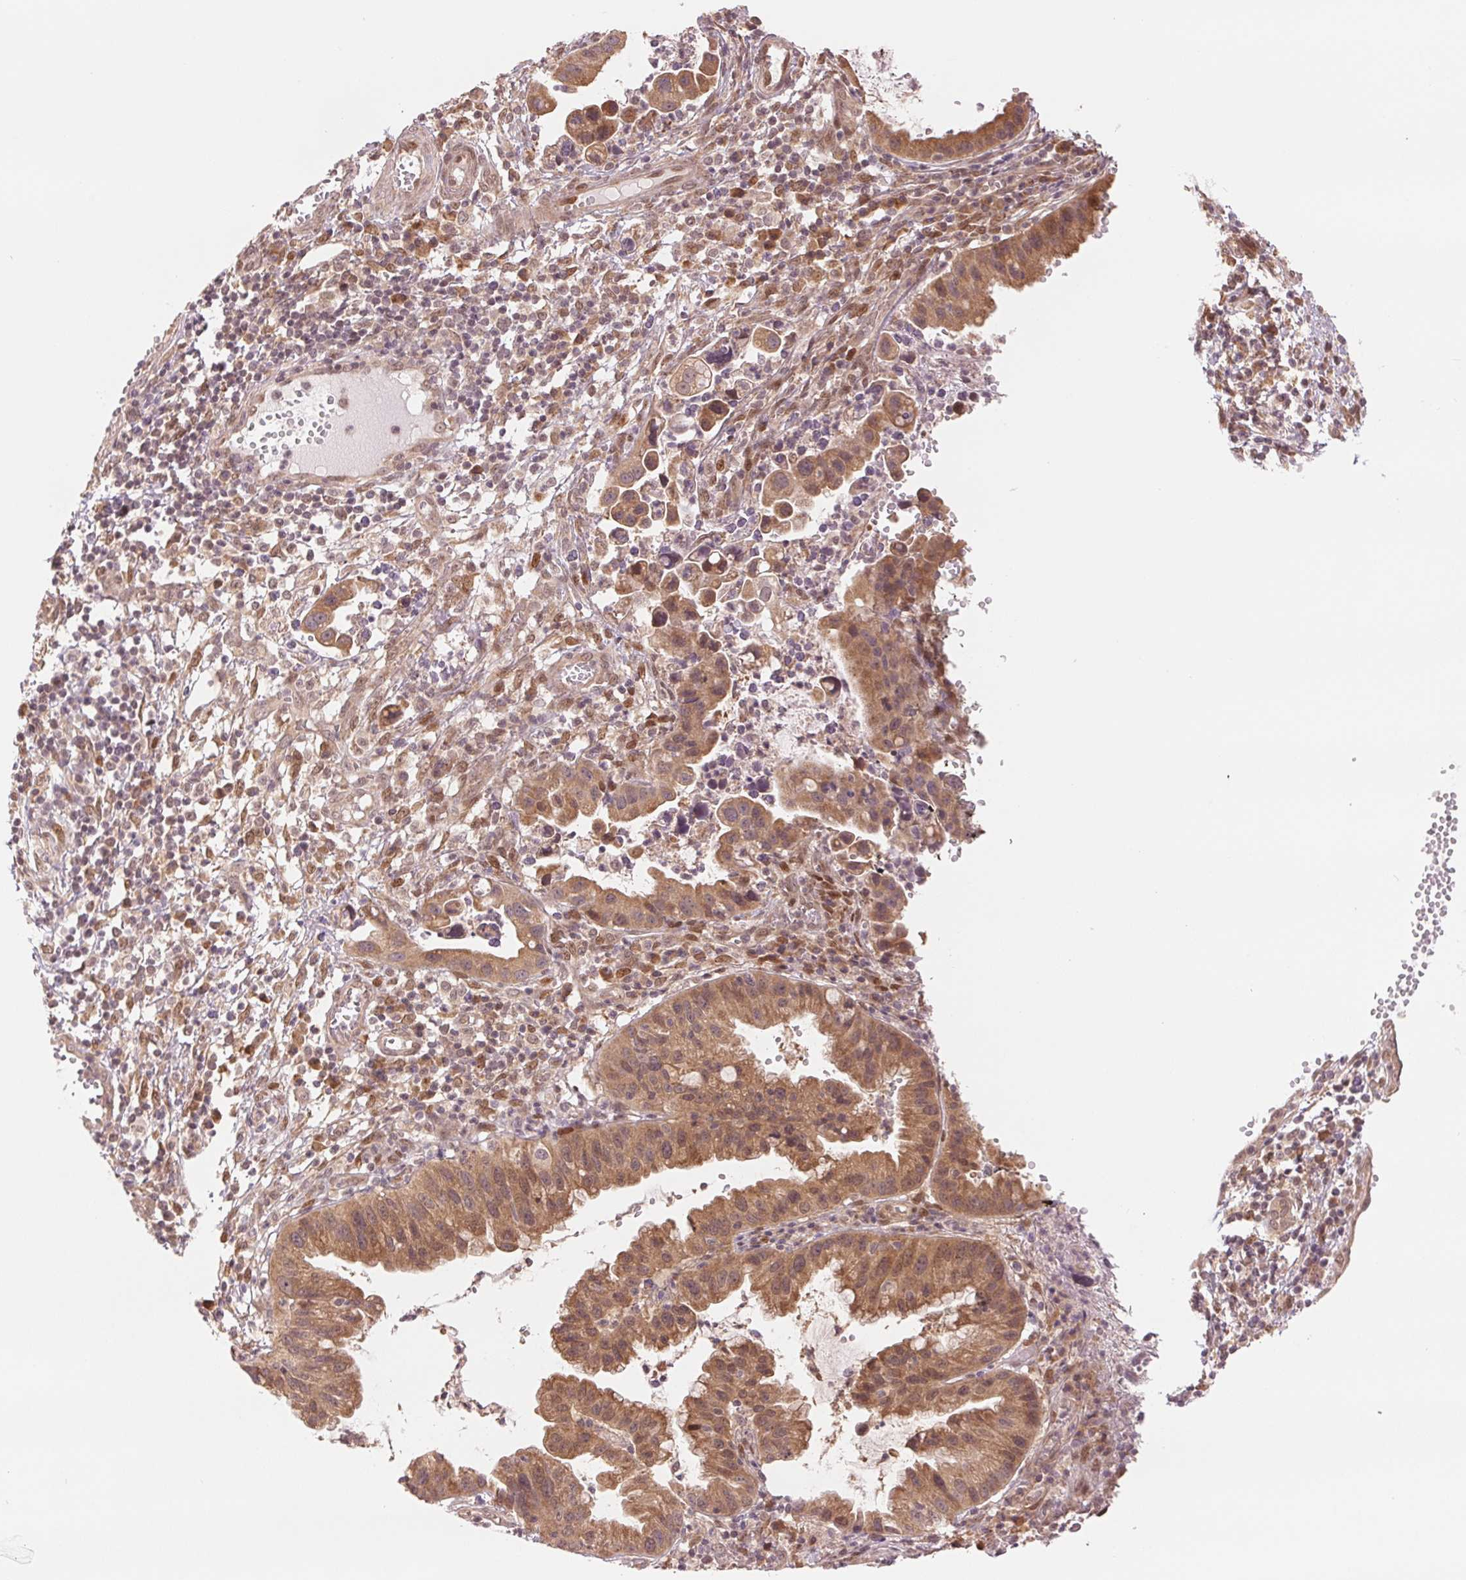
{"staining": {"intensity": "moderate", "quantity": ">75%", "location": "cytoplasmic/membranous,nuclear"}, "tissue": "cervical cancer", "cell_type": "Tumor cells", "image_type": "cancer", "snomed": [{"axis": "morphology", "description": "Adenocarcinoma, NOS"}, {"axis": "topography", "description": "Cervix"}], "caption": "The immunohistochemical stain labels moderate cytoplasmic/membranous and nuclear staining in tumor cells of adenocarcinoma (cervical) tissue.", "gene": "ERI3", "patient": {"sex": "female", "age": 34}}